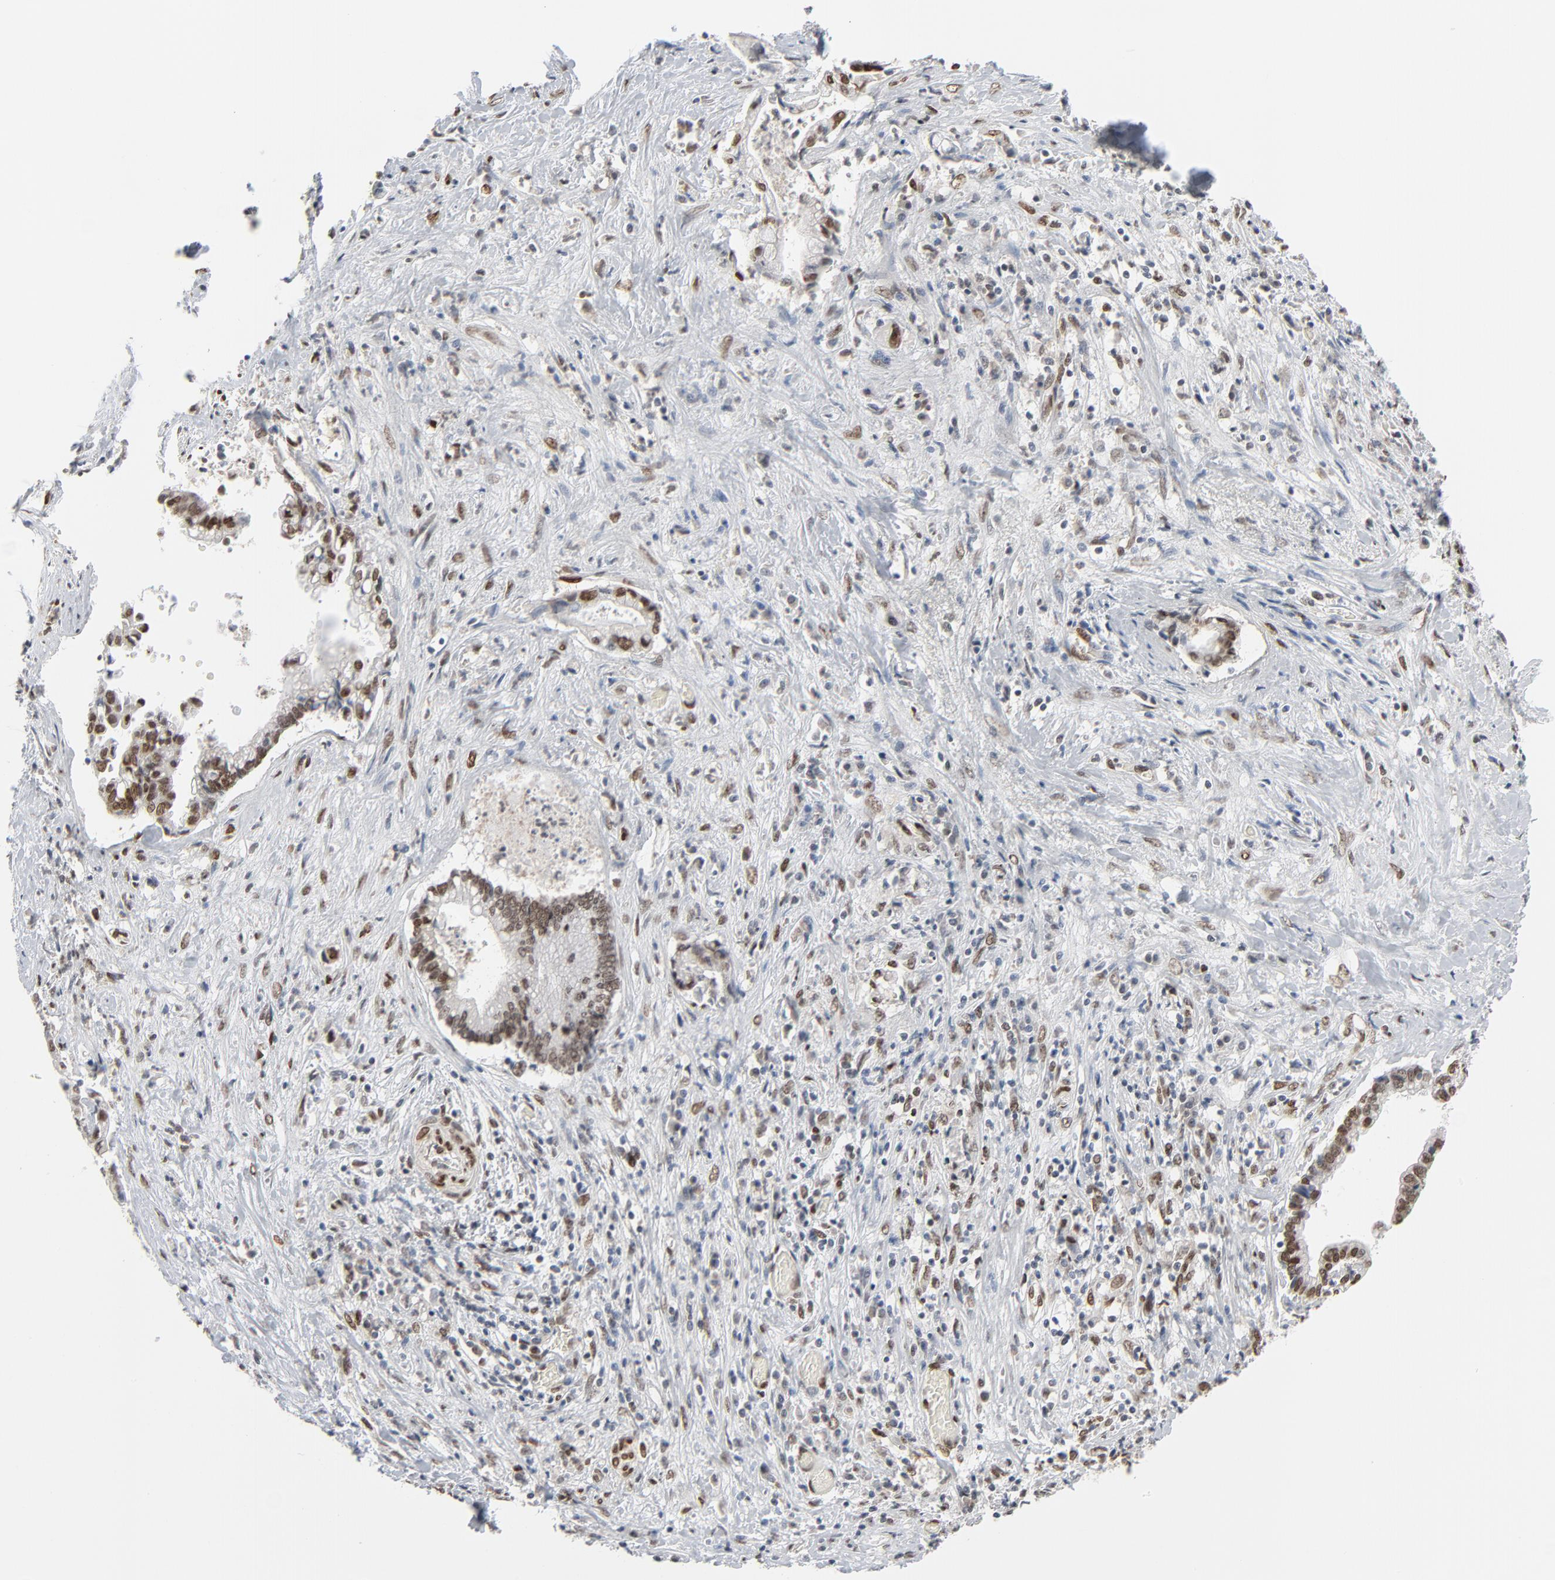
{"staining": {"intensity": "moderate", "quantity": ">75%", "location": "nuclear"}, "tissue": "liver cancer", "cell_type": "Tumor cells", "image_type": "cancer", "snomed": [{"axis": "morphology", "description": "Cholangiocarcinoma"}, {"axis": "topography", "description": "Liver"}], "caption": "Approximately >75% of tumor cells in cholangiocarcinoma (liver) demonstrate moderate nuclear protein positivity as visualized by brown immunohistochemical staining.", "gene": "CUX1", "patient": {"sex": "male", "age": 57}}